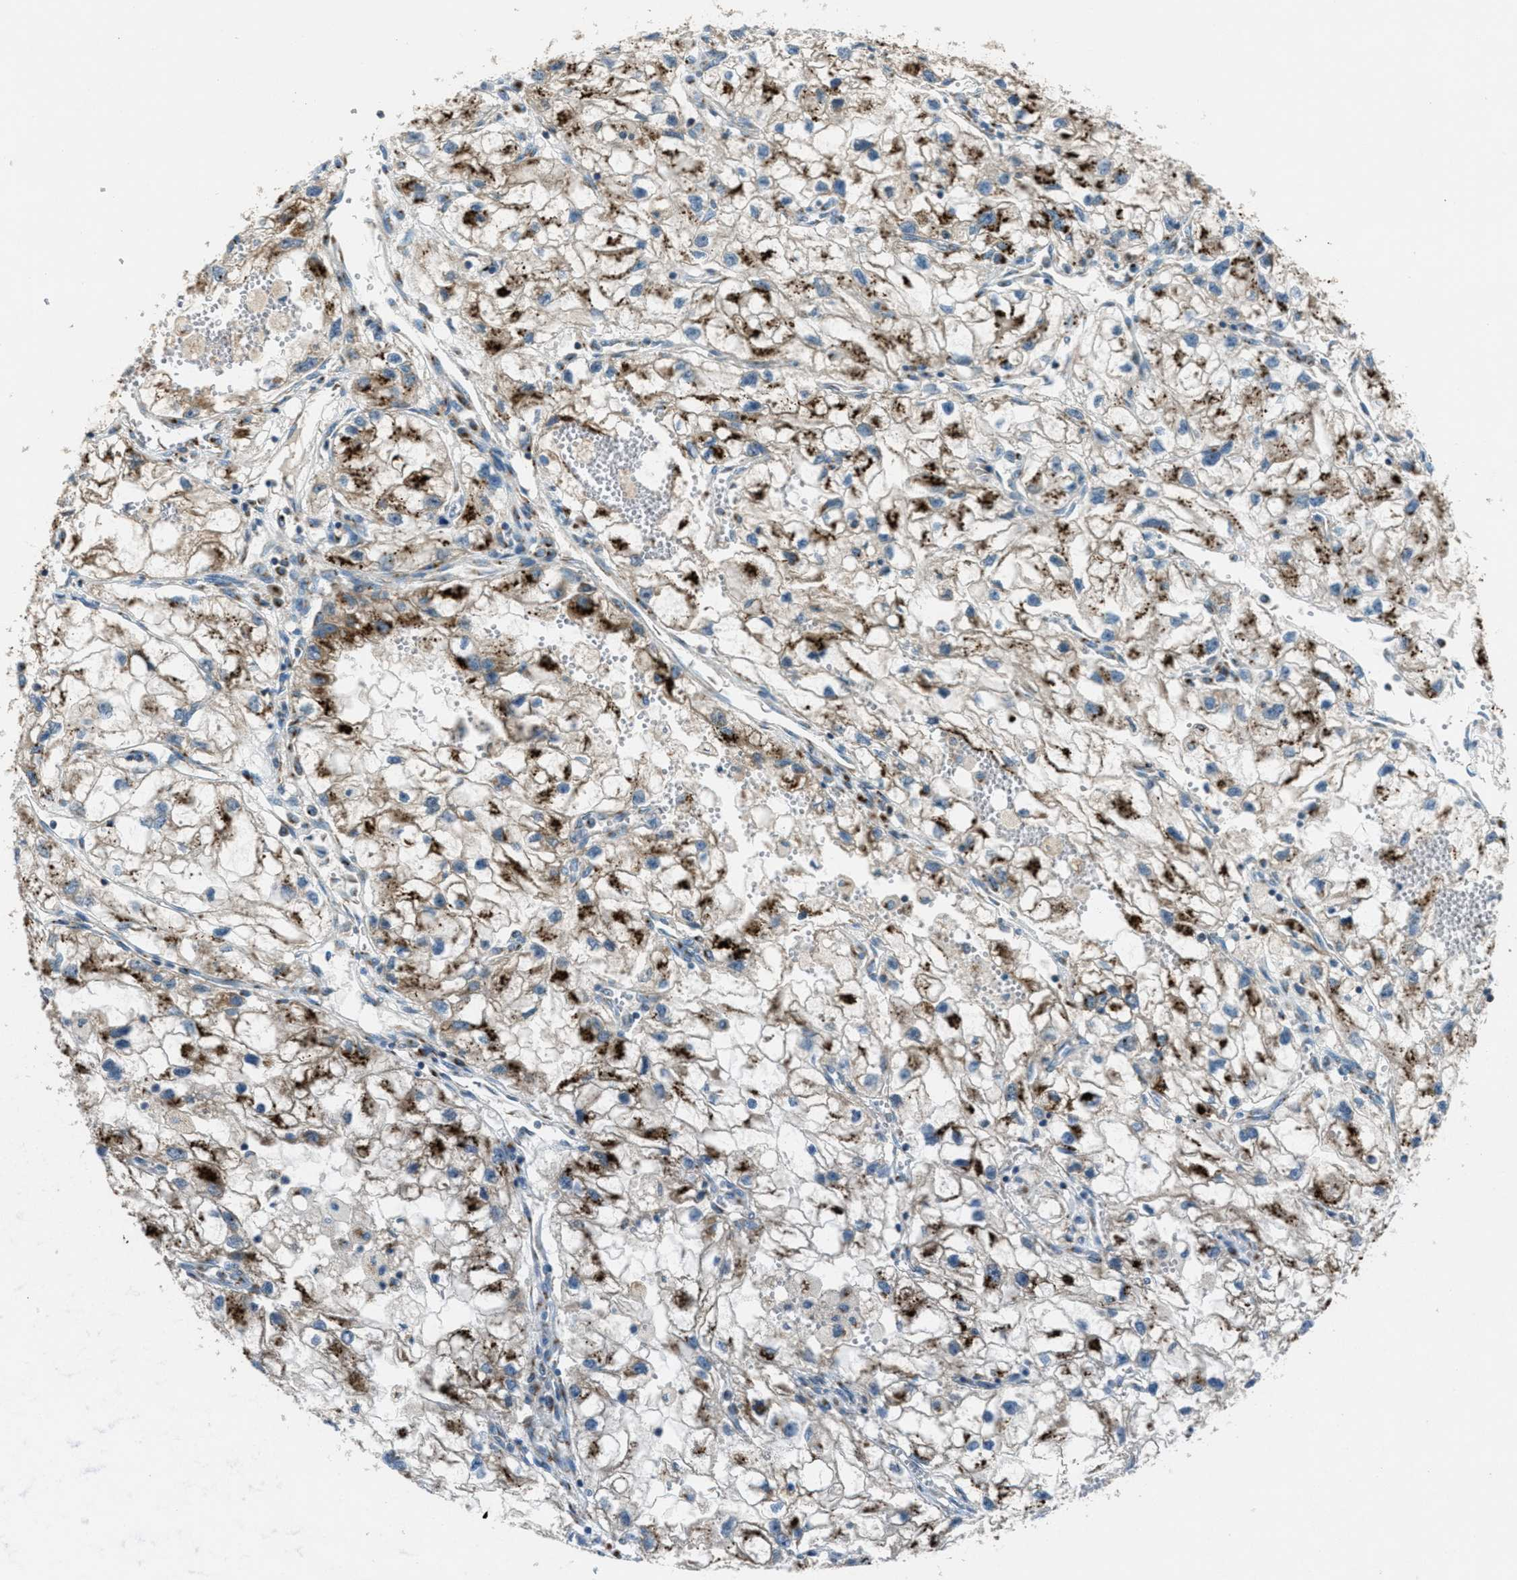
{"staining": {"intensity": "strong", "quantity": ">75%", "location": "cytoplasmic/membranous"}, "tissue": "renal cancer", "cell_type": "Tumor cells", "image_type": "cancer", "snomed": [{"axis": "morphology", "description": "Adenocarcinoma, NOS"}, {"axis": "topography", "description": "Kidney"}], "caption": "Human renal adenocarcinoma stained with a brown dye displays strong cytoplasmic/membranous positive positivity in about >75% of tumor cells.", "gene": "BCKDK", "patient": {"sex": "female", "age": 70}}